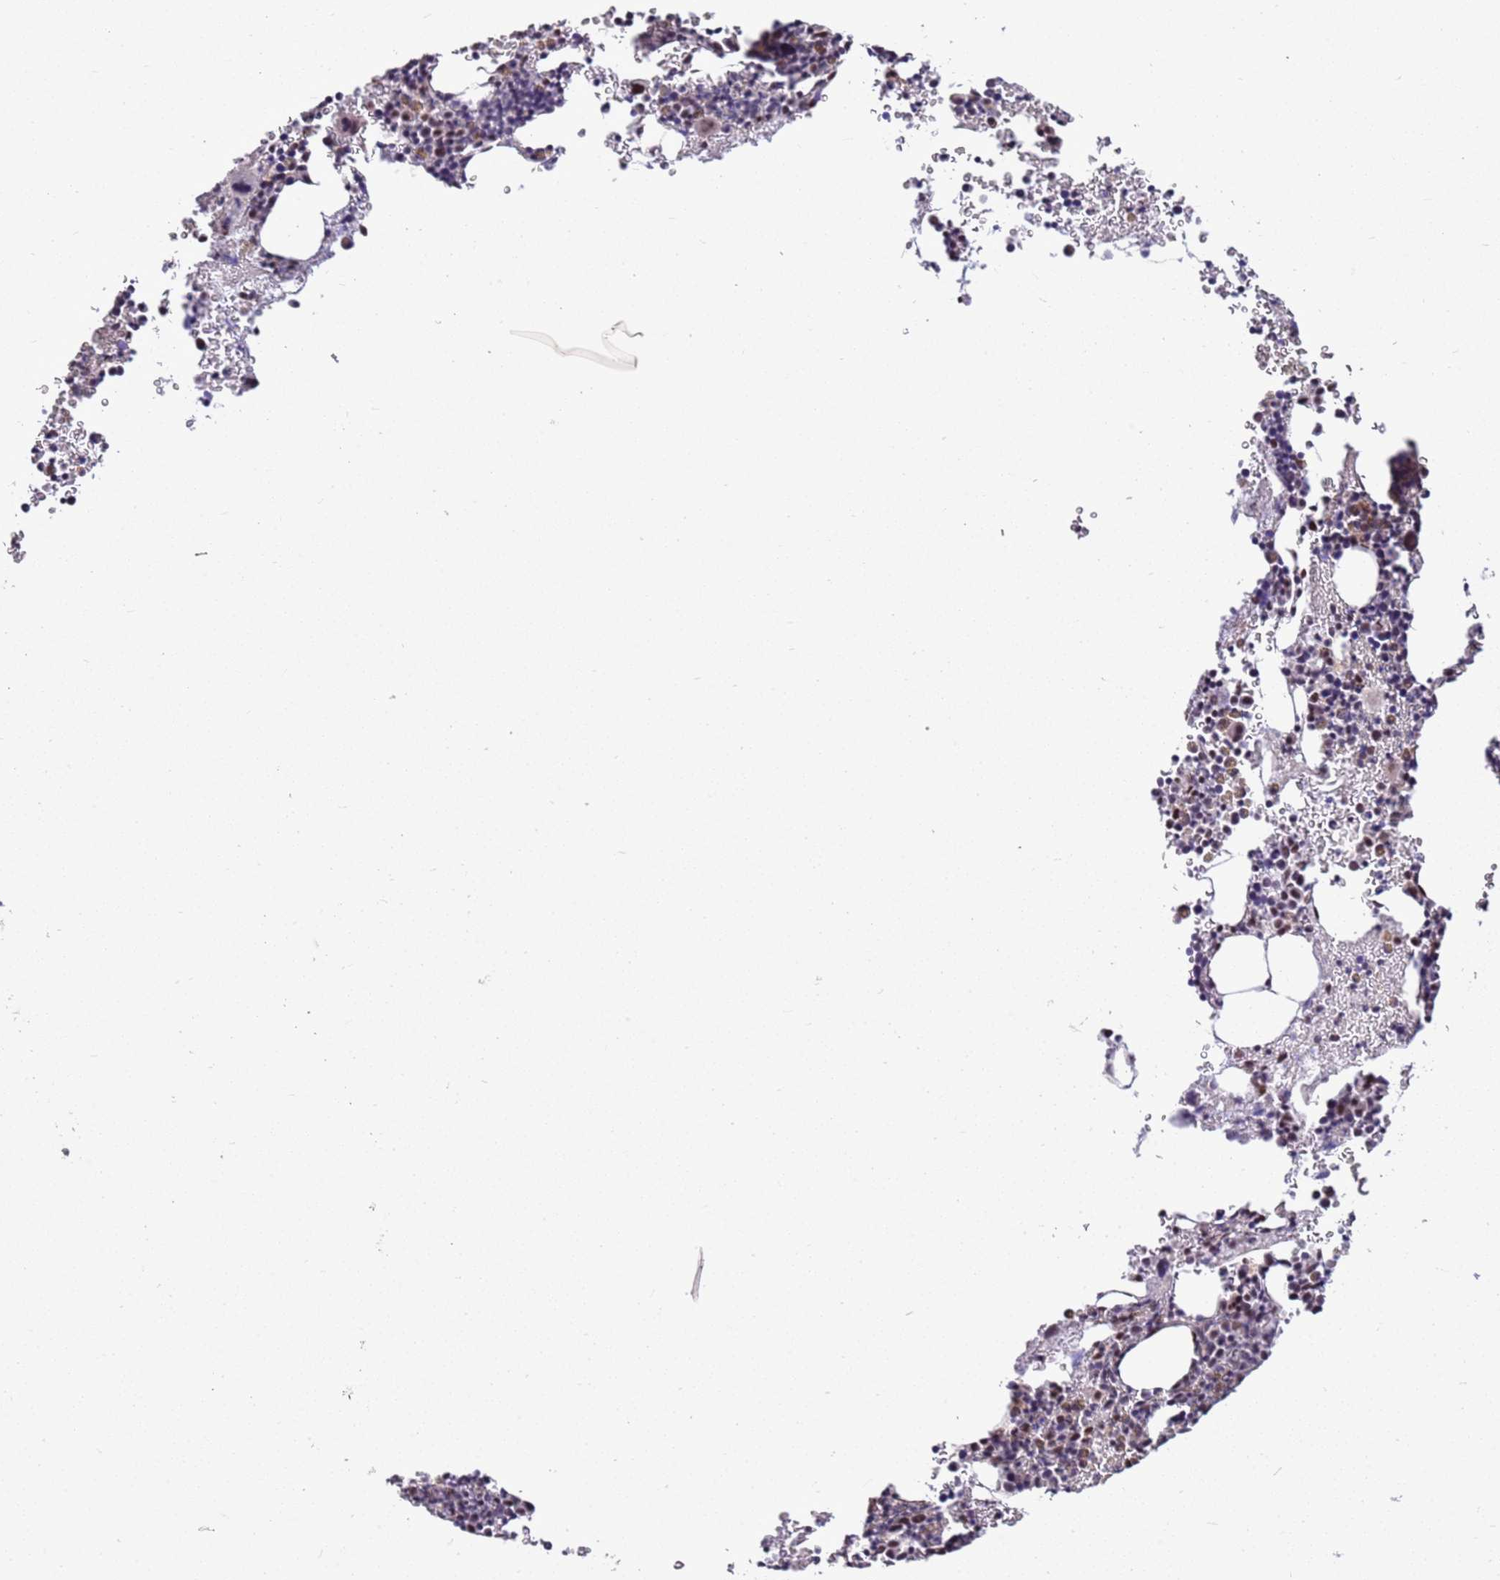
{"staining": {"intensity": "weak", "quantity": "25%-75%", "location": "nuclear"}, "tissue": "bone marrow", "cell_type": "Hematopoietic cells", "image_type": "normal", "snomed": [{"axis": "morphology", "description": "Normal tissue, NOS"}, {"axis": "topography", "description": "Bone marrow"}], "caption": "Bone marrow stained with a brown dye demonstrates weak nuclear positive positivity in about 25%-75% of hematopoietic cells.", "gene": "AKAP8L", "patient": {"sex": "male", "age": 41}}